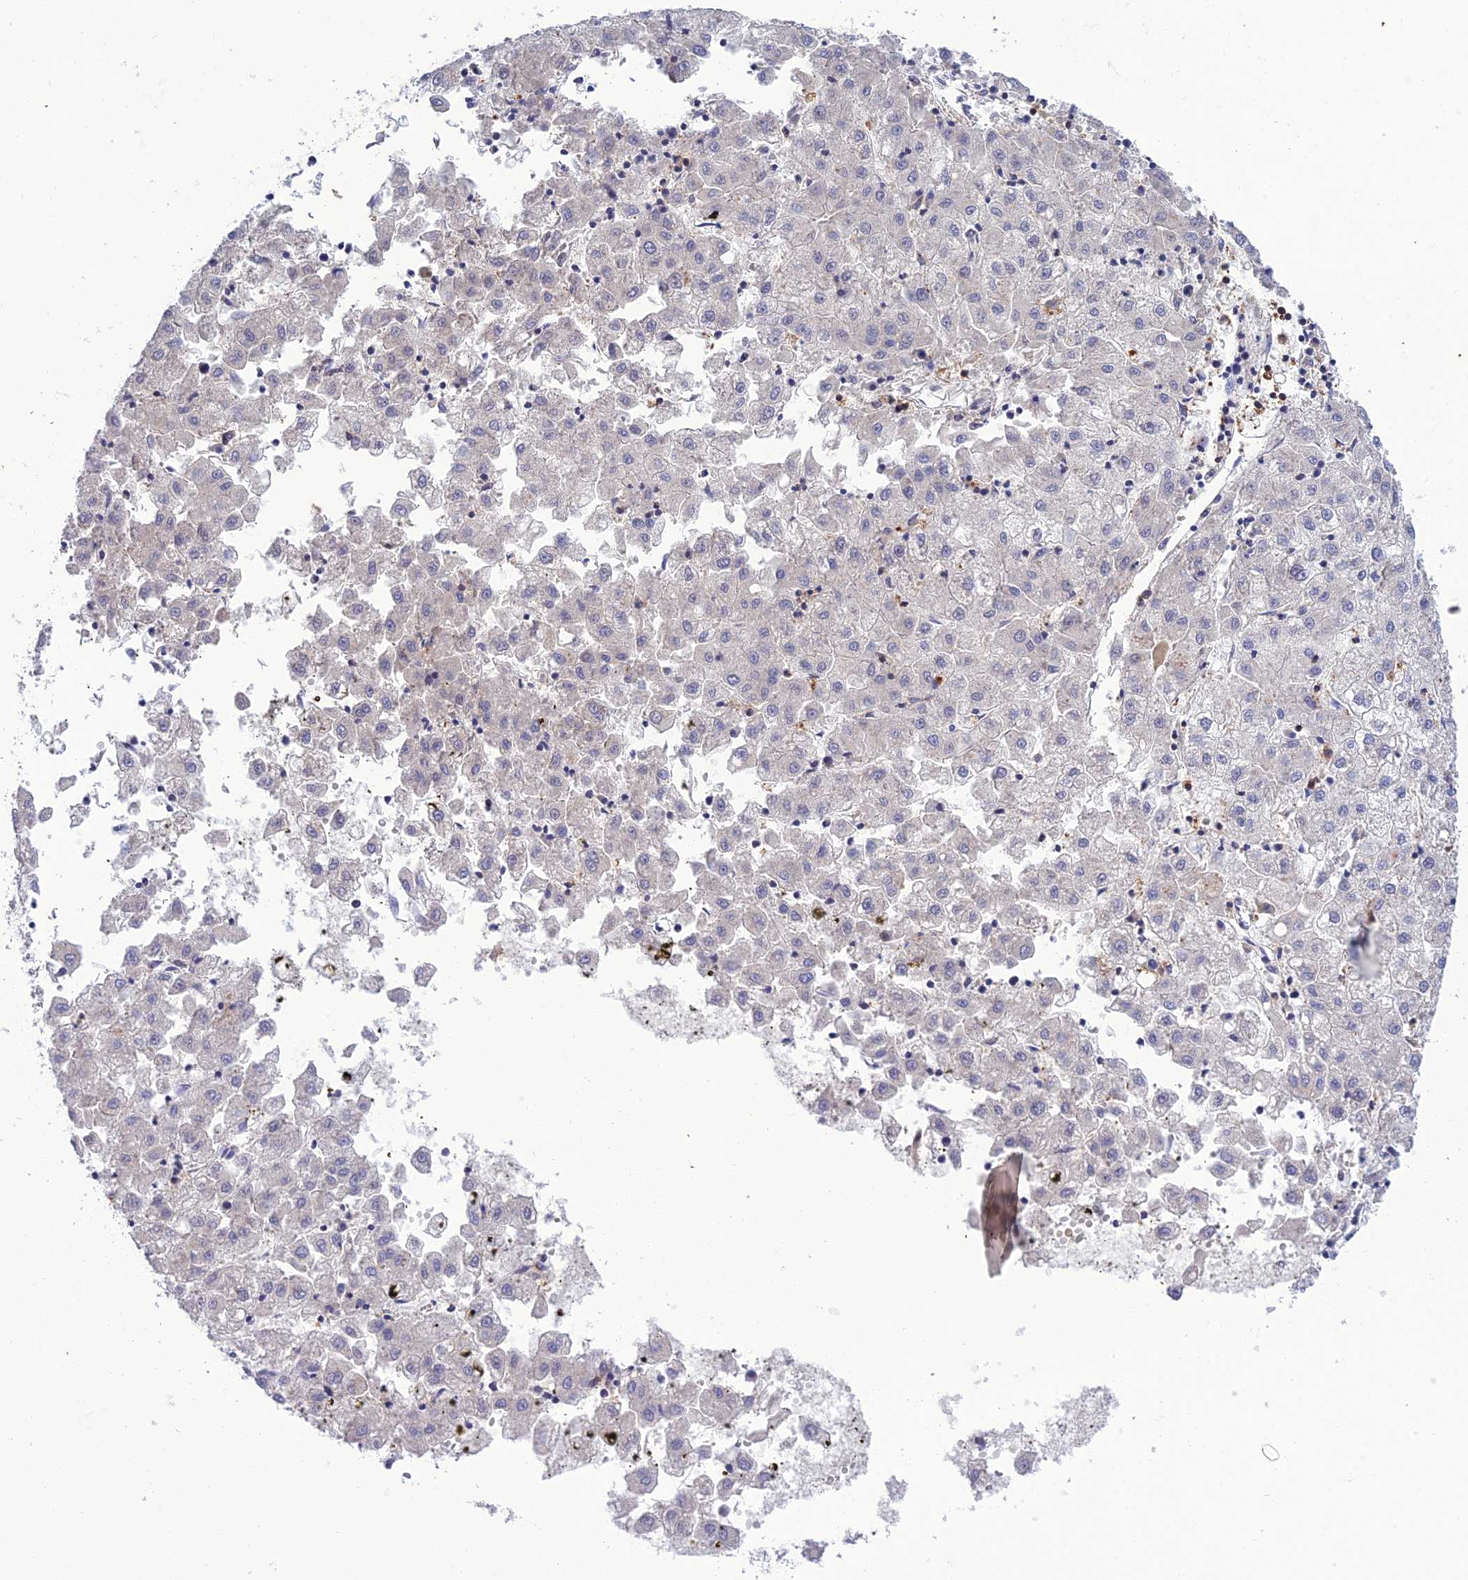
{"staining": {"intensity": "negative", "quantity": "none", "location": "none"}, "tissue": "liver cancer", "cell_type": "Tumor cells", "image_type": "cancer", "snomed": [{"axis": "morphology", "description": "Carcinoma, Hepatocellular, NOS"}, {"axis": "topography", "description": "Liver"}], "caption": "Human liver cancer stained for a protein using immunohistochemistry (IHC) demonstrates no positivity in tumor cells.", "gene": "FAM76A", "patient": {"sex": "male", "age": 72}}